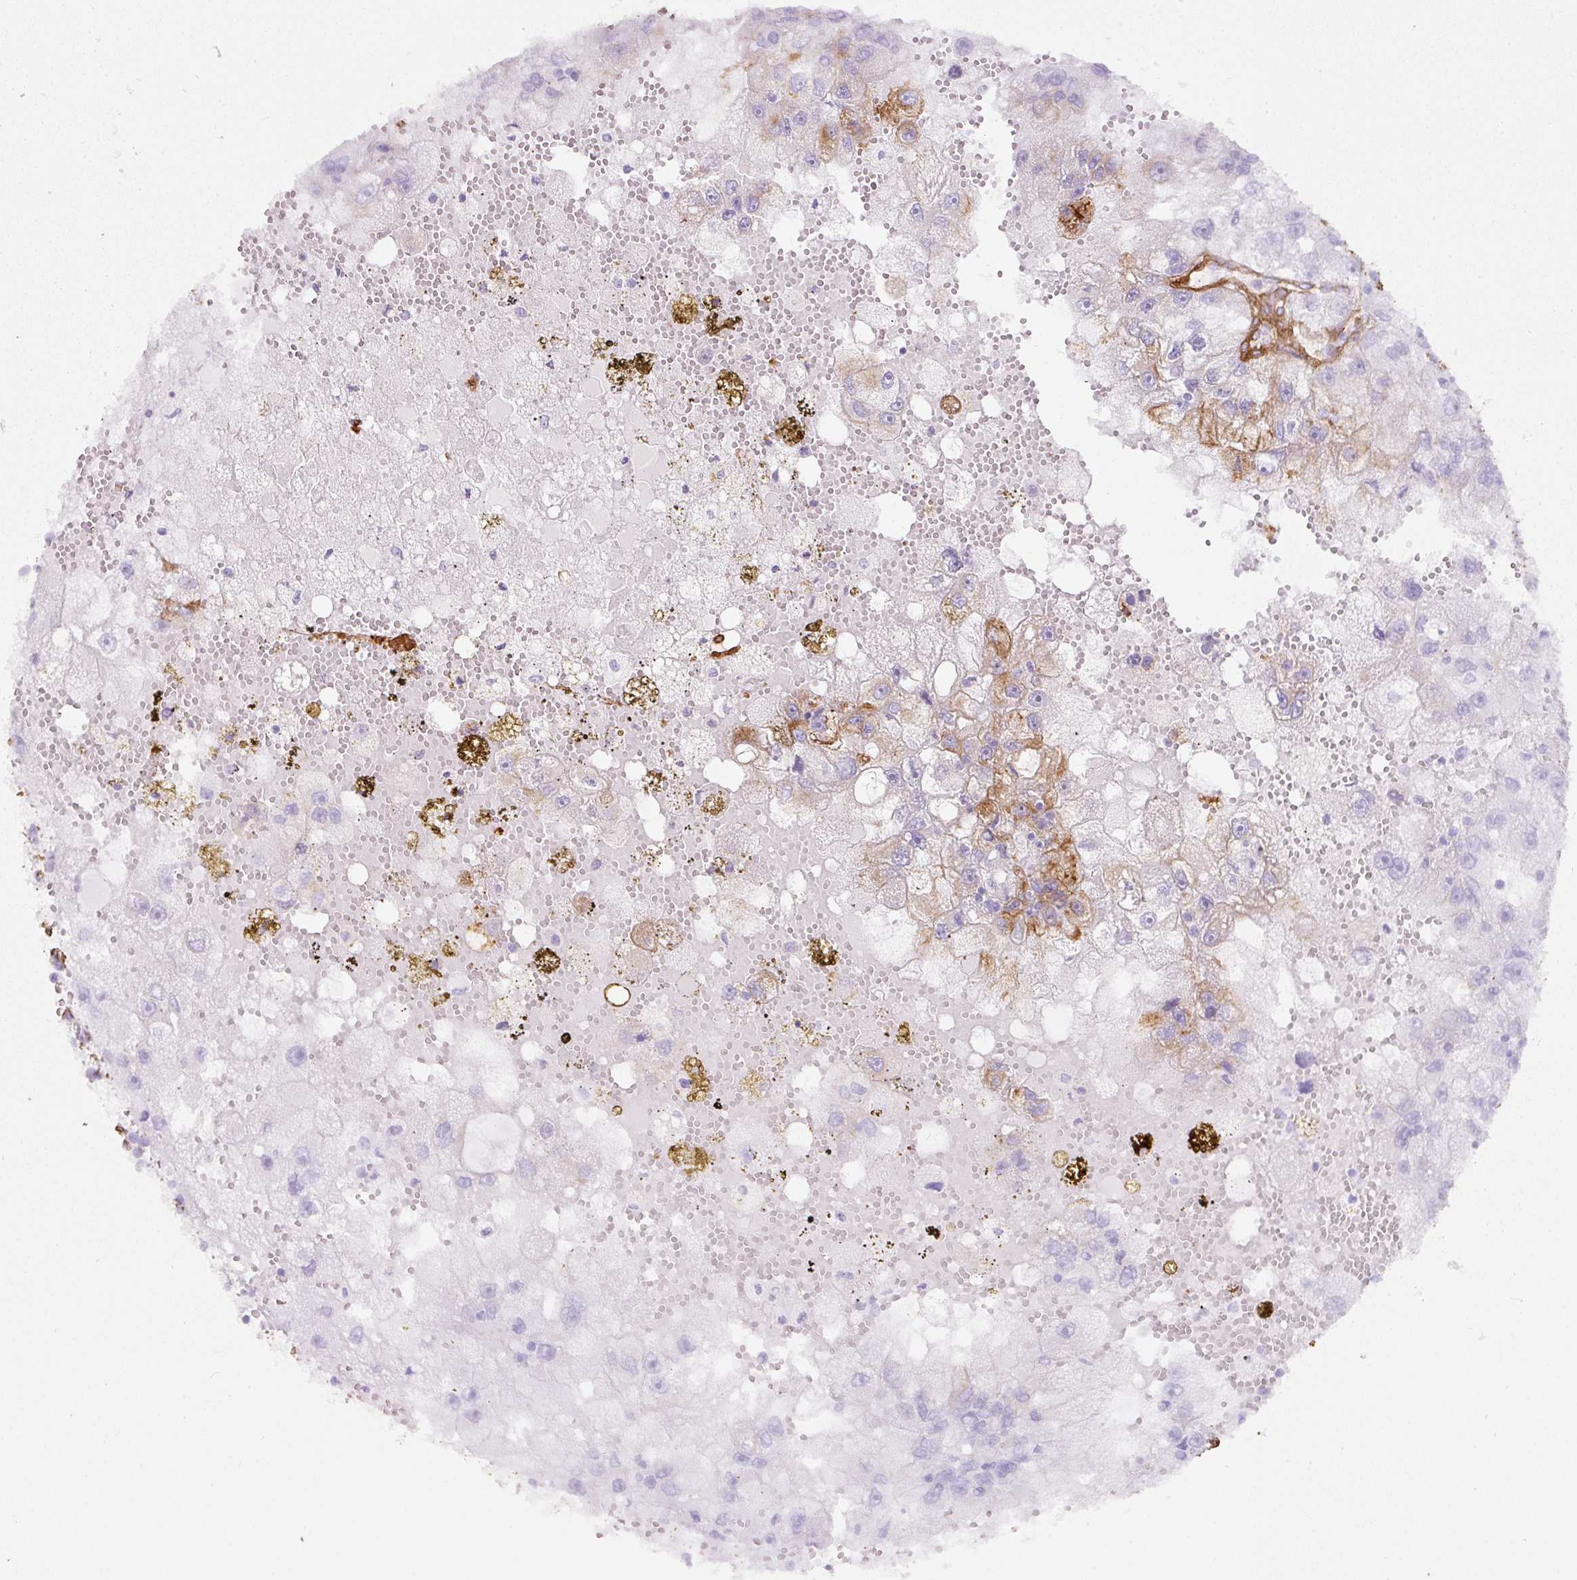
{"staining": {"intensity": "moderate", "quantity": "<25%", "location": "cytoplasmic/membranous"}, "tissue": "renal cancer", "cell_type": "Tumor cells", "image_type": "cancer", "snomed": [{"axis": "morphology", "description": "Adenocarcinoma, NOS"}, {"axis": "topography", "description": "Kidney"}], "caption": "Immunohistochemistry micrograph of human adenocarcinoma (renal) stained for a protein (brown), which demonstrates low levels of moderate cytoplasmic/membranous expression in about <25% of tumor cells.", "gene": "LOXL4", "patient": {"sex": "male", "age": 63}}